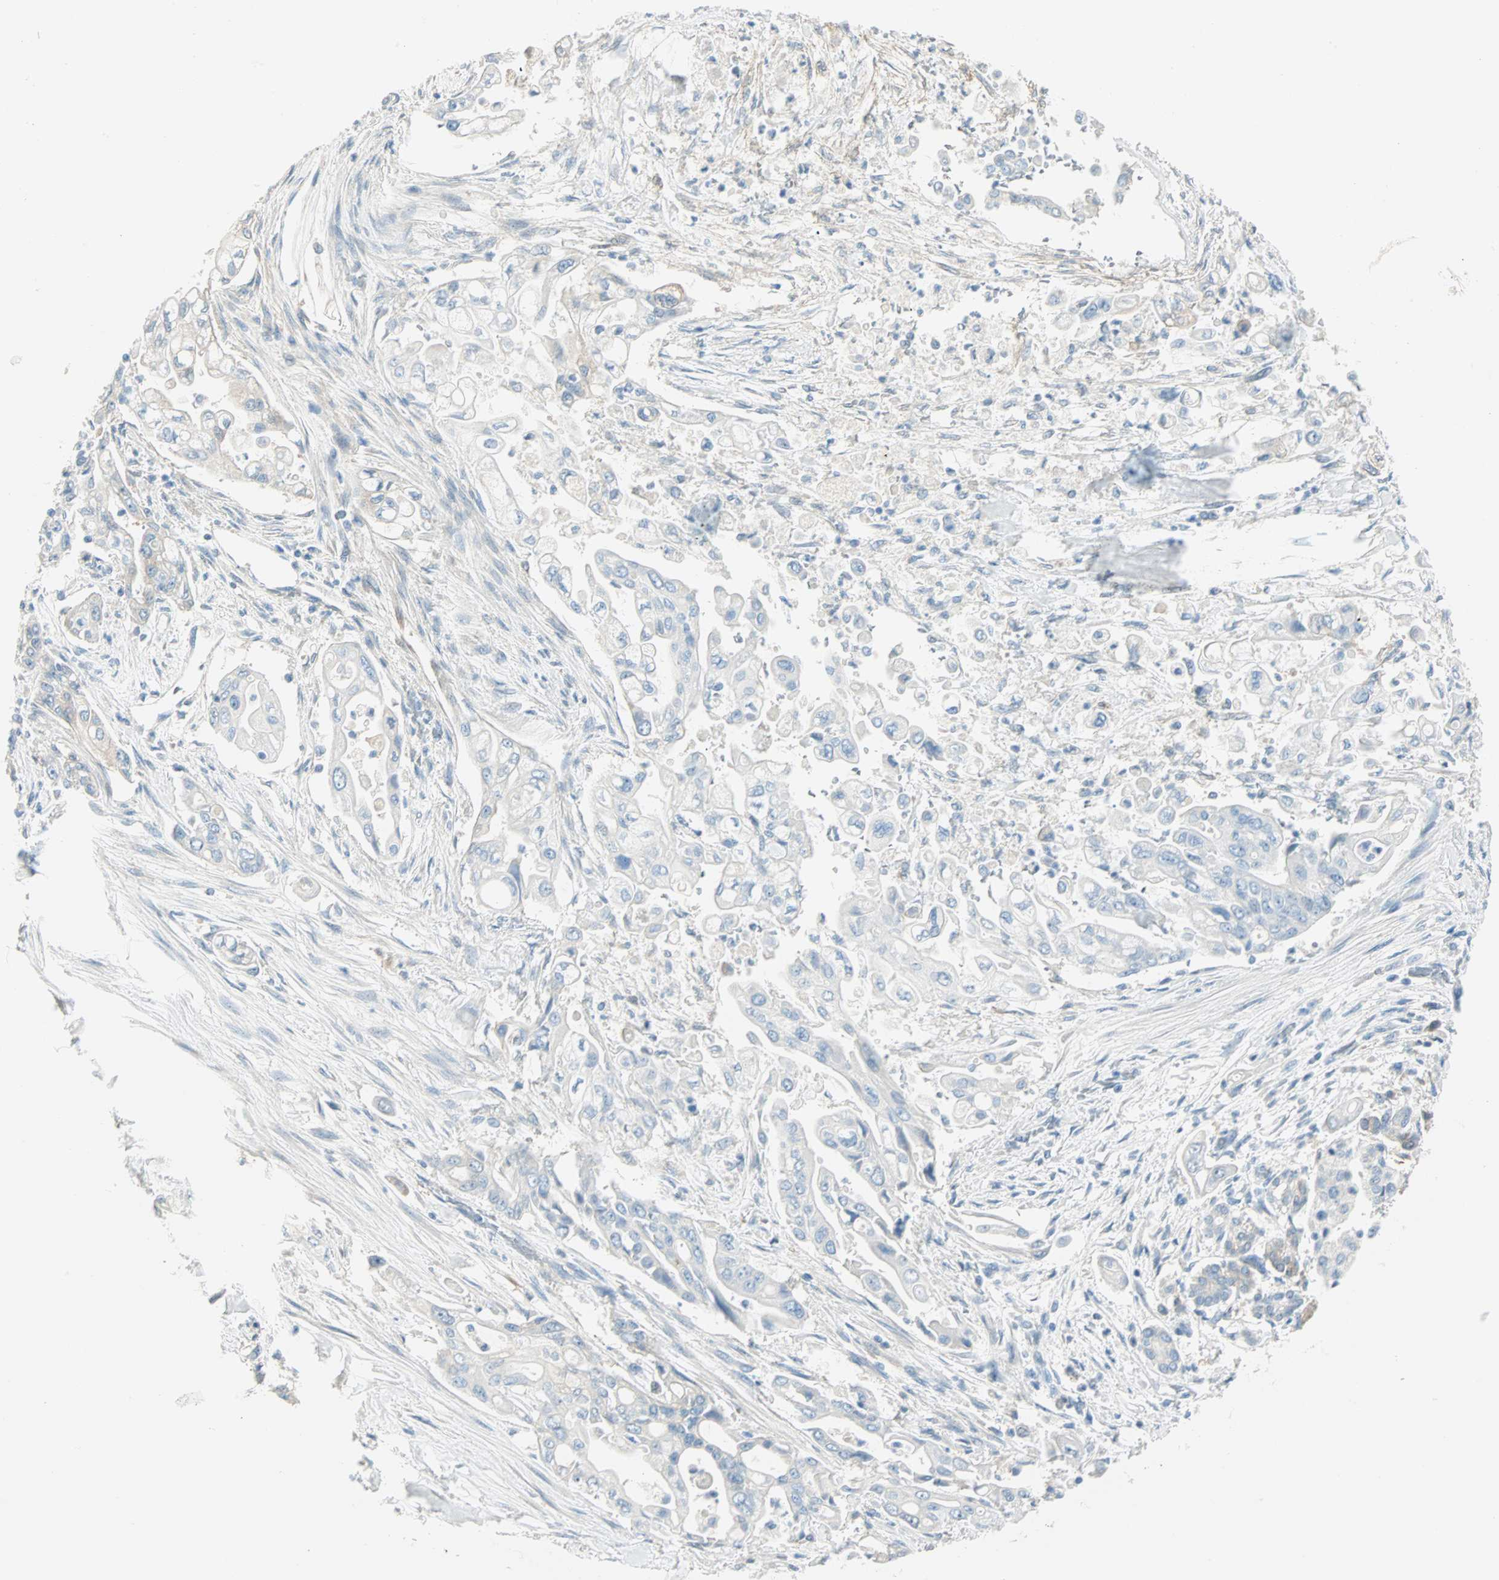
{"staining": {"intensity": "negative", "quantity": "none", "location": "none"}, "tissue": "pancreatic cancer", "cell_type": "Tumor cells", "image_type": "cancer", "snomed": [{"axis": "morphology", "description": "Normal tissue, NOS"}, {"axis": "topography", "description": "Pancreas"}], "caption": "Immunohistochemistry of human pancreatic cancer exhibits no expression in tumor cells.", "gene": "ATF6", "patient": {"sex": "male", "age": 42}}